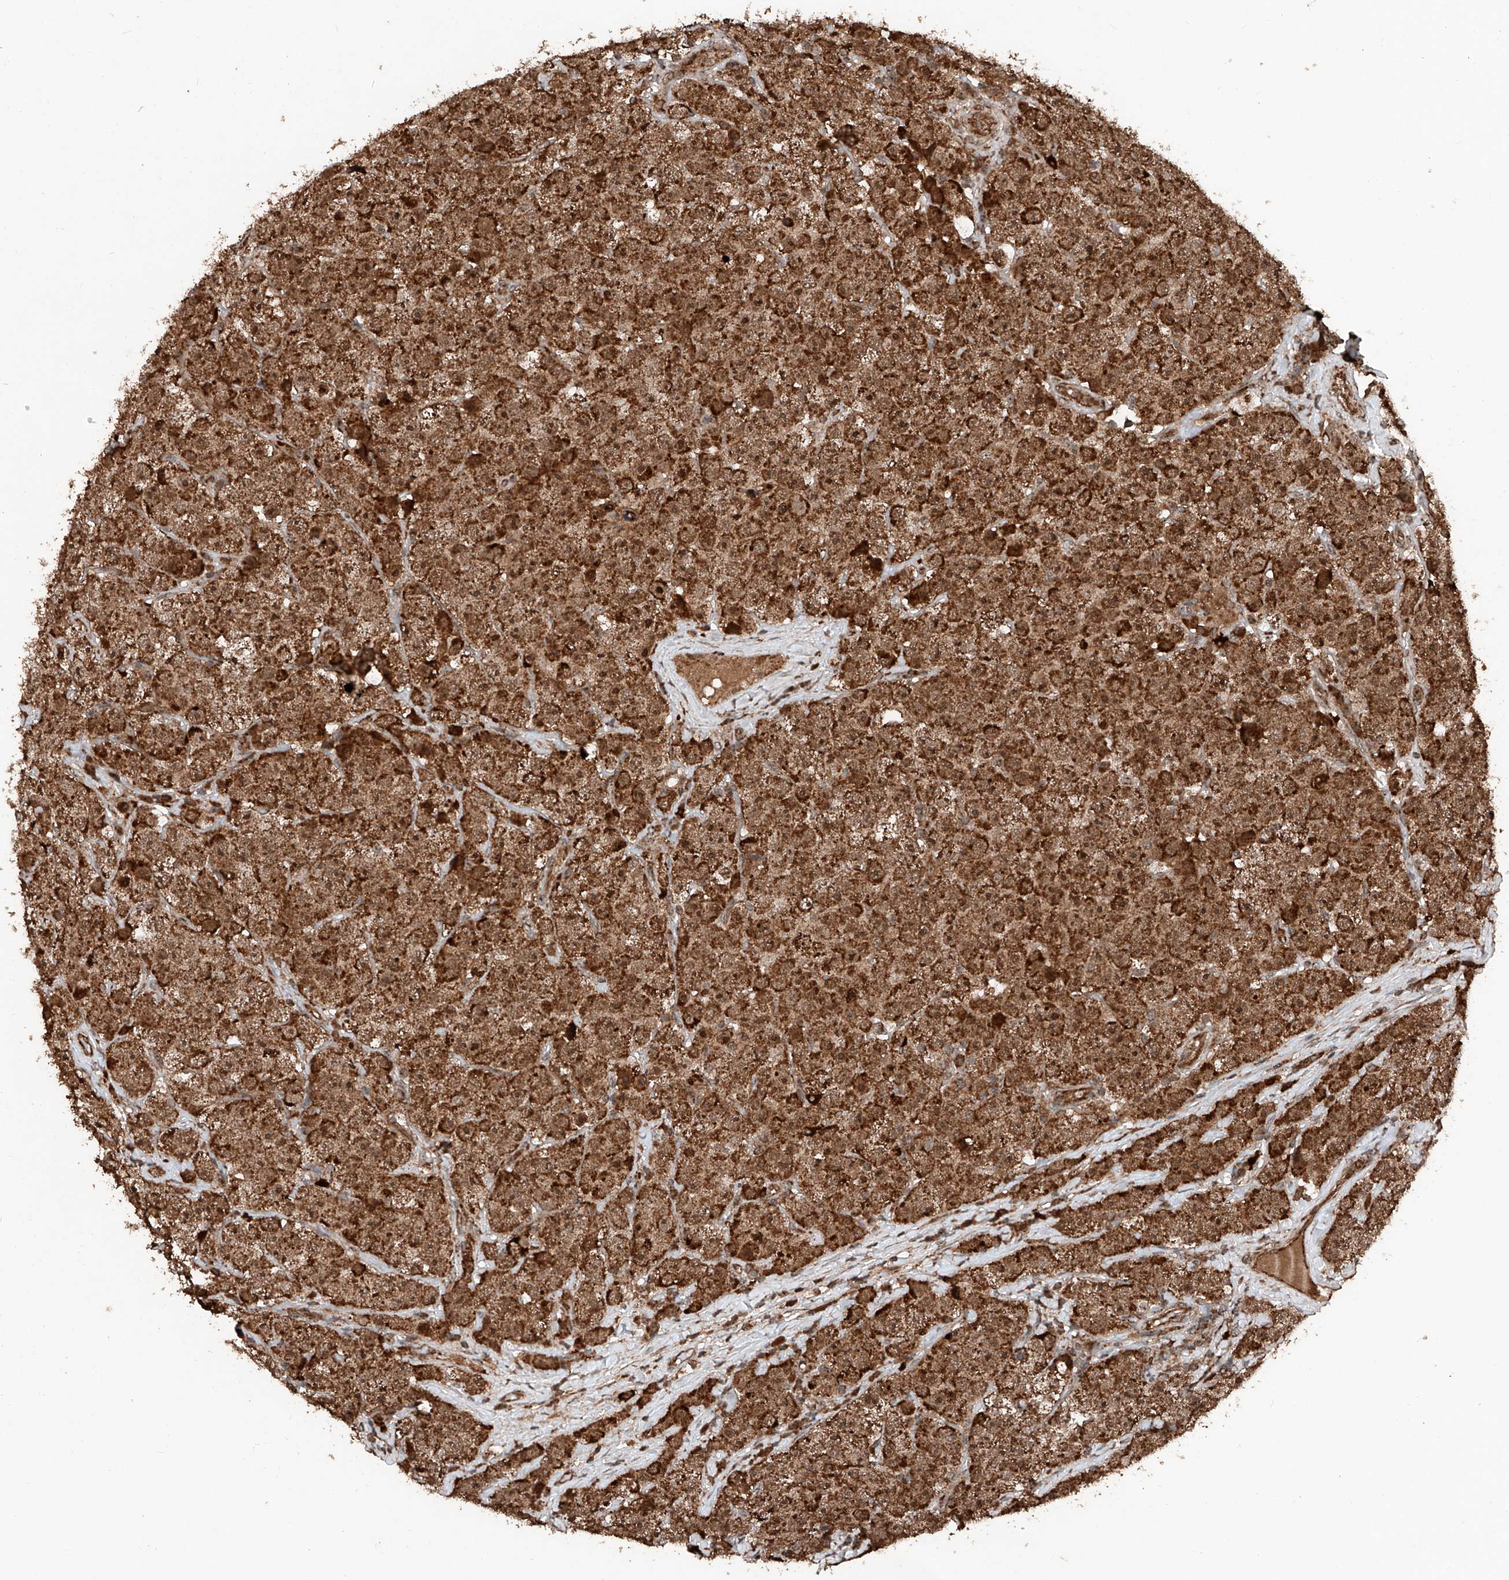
{"staining": {"intensity": "strong", "quantity": ">75%", "location": "cytoplasmic/membranous,nuclear"}, "tissue": "testis cancer", "cell_type": "Tumor cells", "image_type": "cancer", "snomed": [{"axis": "morphology", "description": "Seminoma, NOS"}, {"axis": "topography", "description": "Testis"}], "caption": "The immunohistochemical stain shows strong cytoplasmic/membranous and nuclear expression in tumor cells of testis seminoma tissue. Using DAB (brown) and hematoxylin (blue) stains, captured at high magnification using brightfield microscopy.", "gene": "ZSCAN29", "patient": {"sex": "male", "age": 28}}